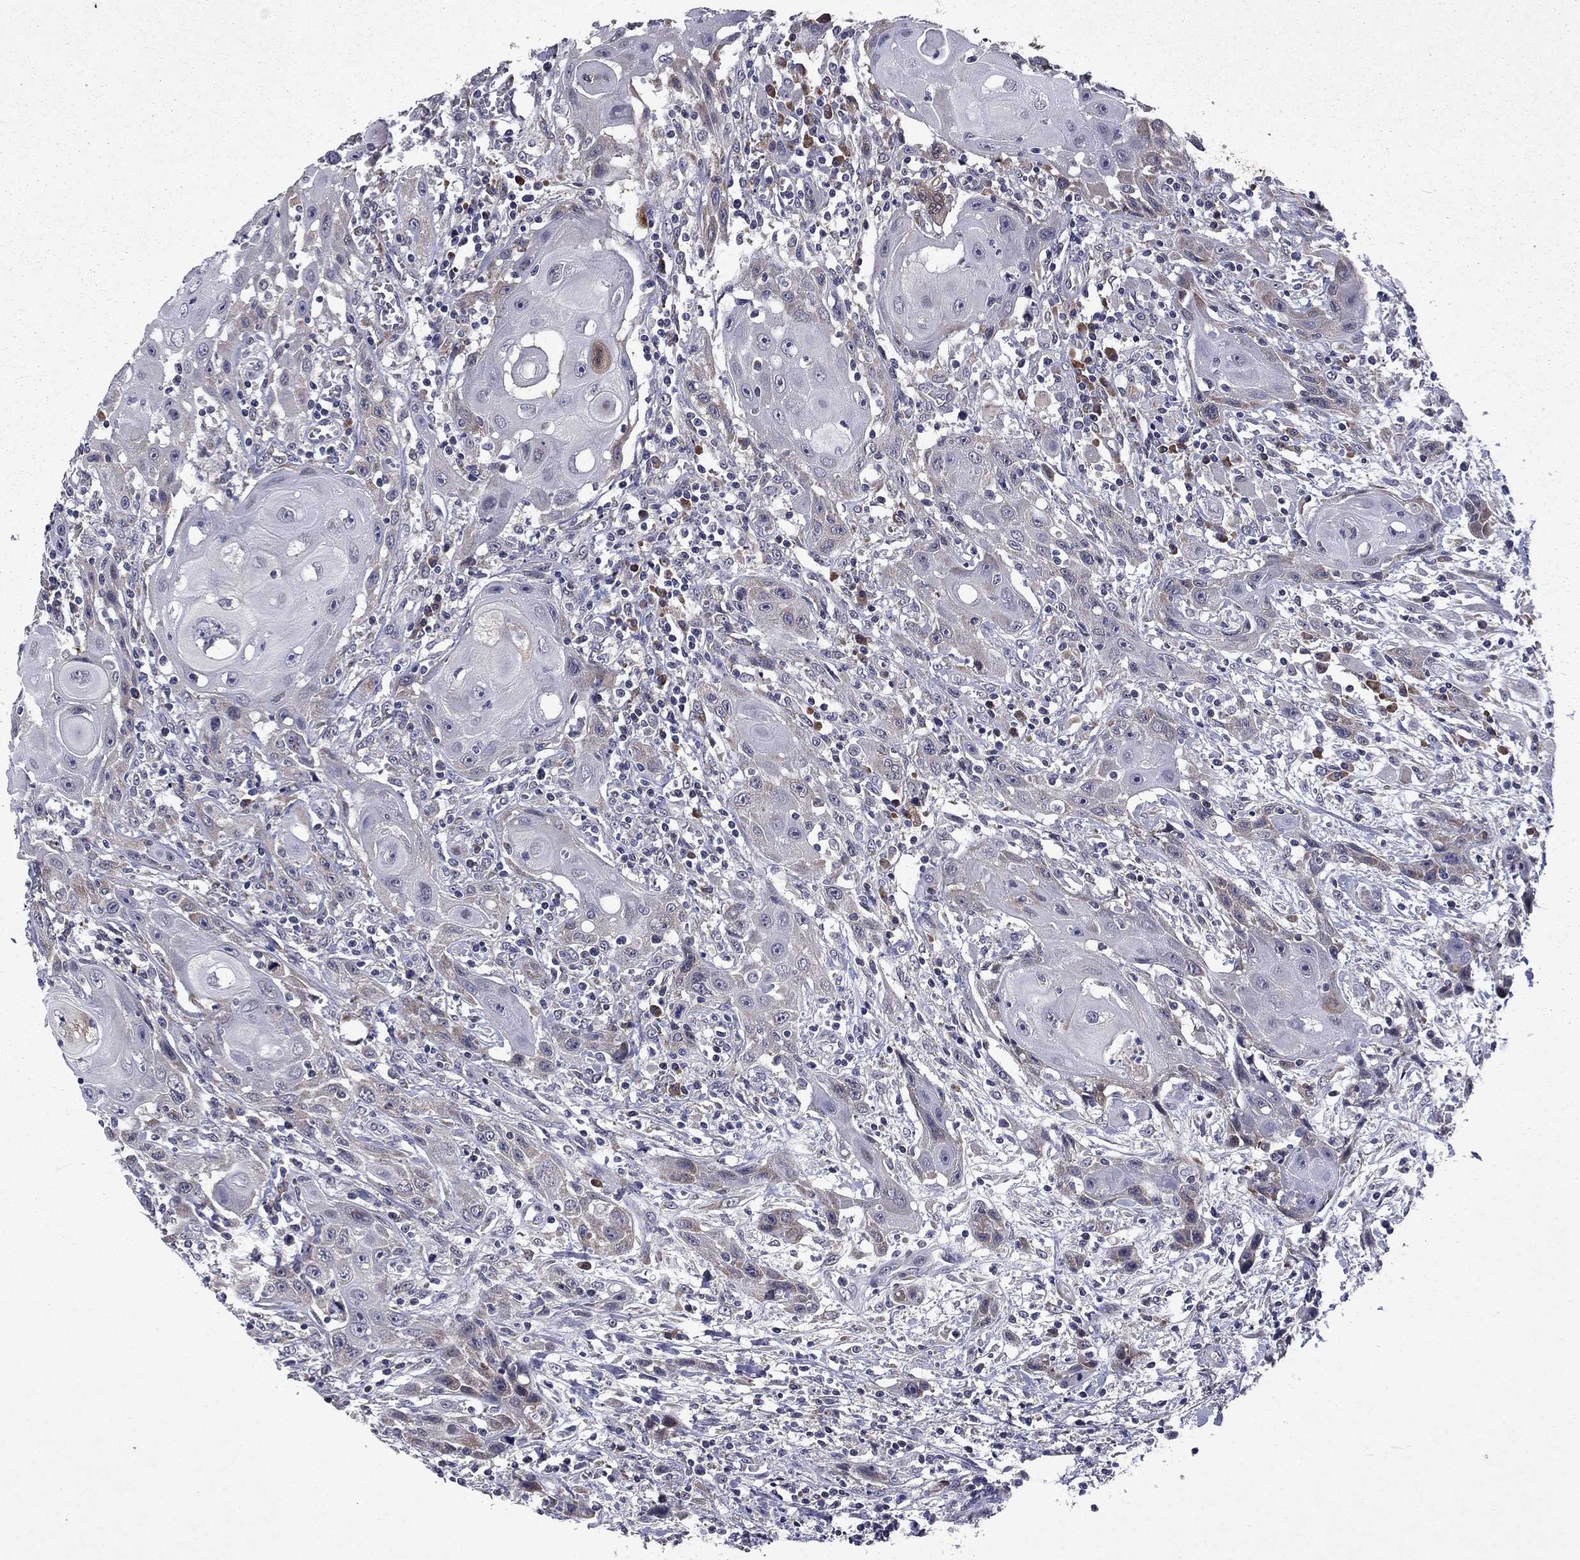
{"staining": {"intensity": "strong", "quantity": "<25%", "location": "cytoplasmic/membranous"}, "tissue": "head and neck cancer", "cell_type": "Tumor cells", "image_type": "cancer", "snomed": [{"axis": "morphology", "description": "Normal tissue, NOS"}, {"axis": "morphology", "description": "Squamous cell carcinoma, NOS"}, {"axis": "topography", "description": "Oral tissue"}, {"axis": "topography", "description": "Head-Neck"}], "caption": "Immunohistochemical staining of human squamous cell carcinoma (head and neck) shows medium levels of strong cytoplasmic/membranous staining in about <25% of tumor cells. Using DAB (brown) and hematoxylin (blue) stains, captured at high magnification using brightfield microscopy.", "gene": "ECM1", "patient": {"sex": "male", "age": 71}}